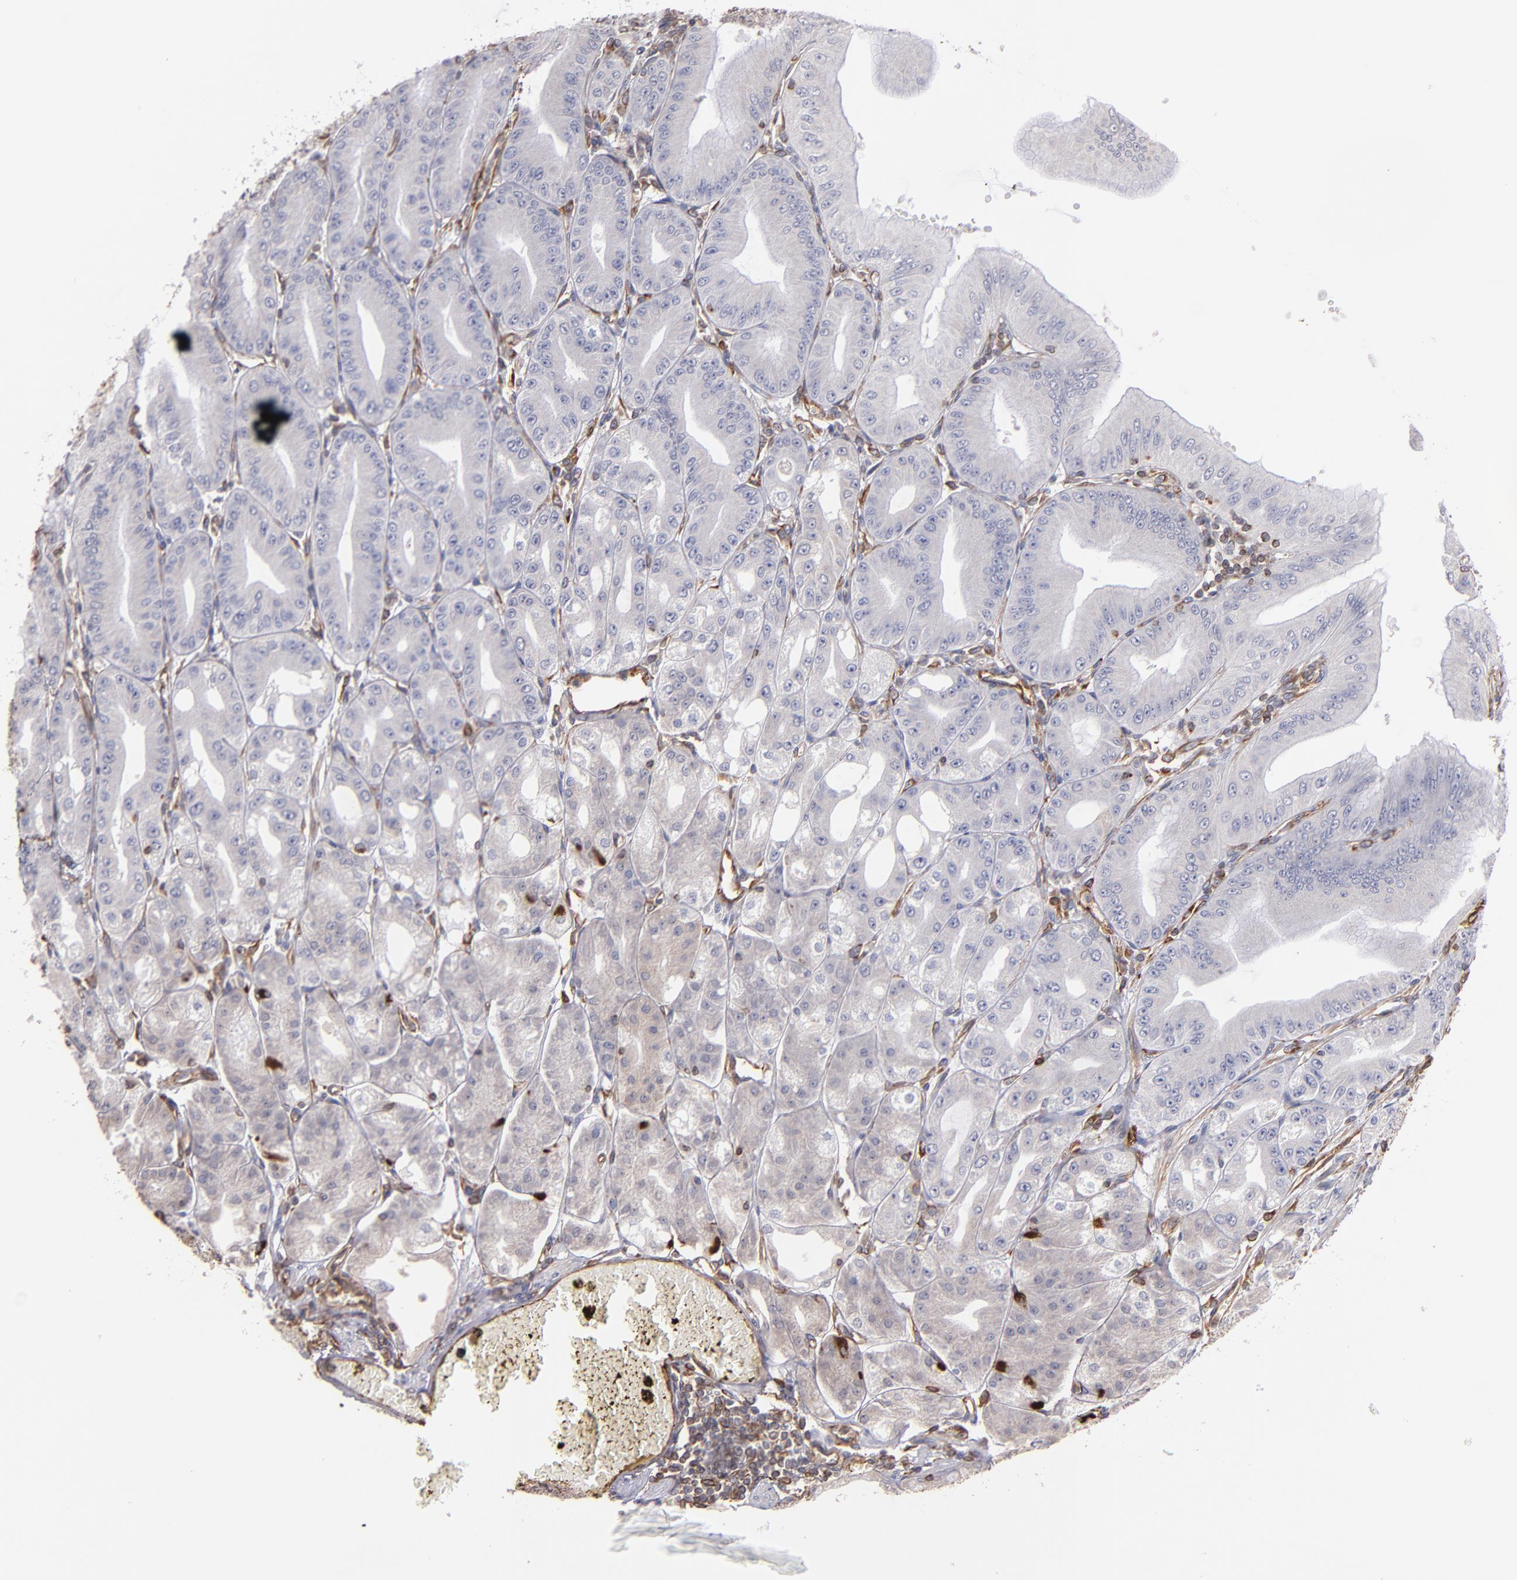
{"staining": {"intensity": "negative", "quantity": "none", "location": "none"}, "tissue": "stomach", "cell_type": "Glandular cells", "image_type": "normal", "snomed": [{"axis": "morphology", "description": "Normal tissue, NOS"}, {"axis": "topography", "description": "Stomach, lower"}], "caption": "DAB (3,3'-diaminobenzidine) immunohistochemical staining of benign stomach shows no significant expression in glandular cells. The staining was performed using DAB to visualize the protein expression in brown, while the nuclei were stained in blue with hematoxylin (Magnification: 20x).", "gene": "ABCC1", "patient": {"sex": "male", "age": 71}}